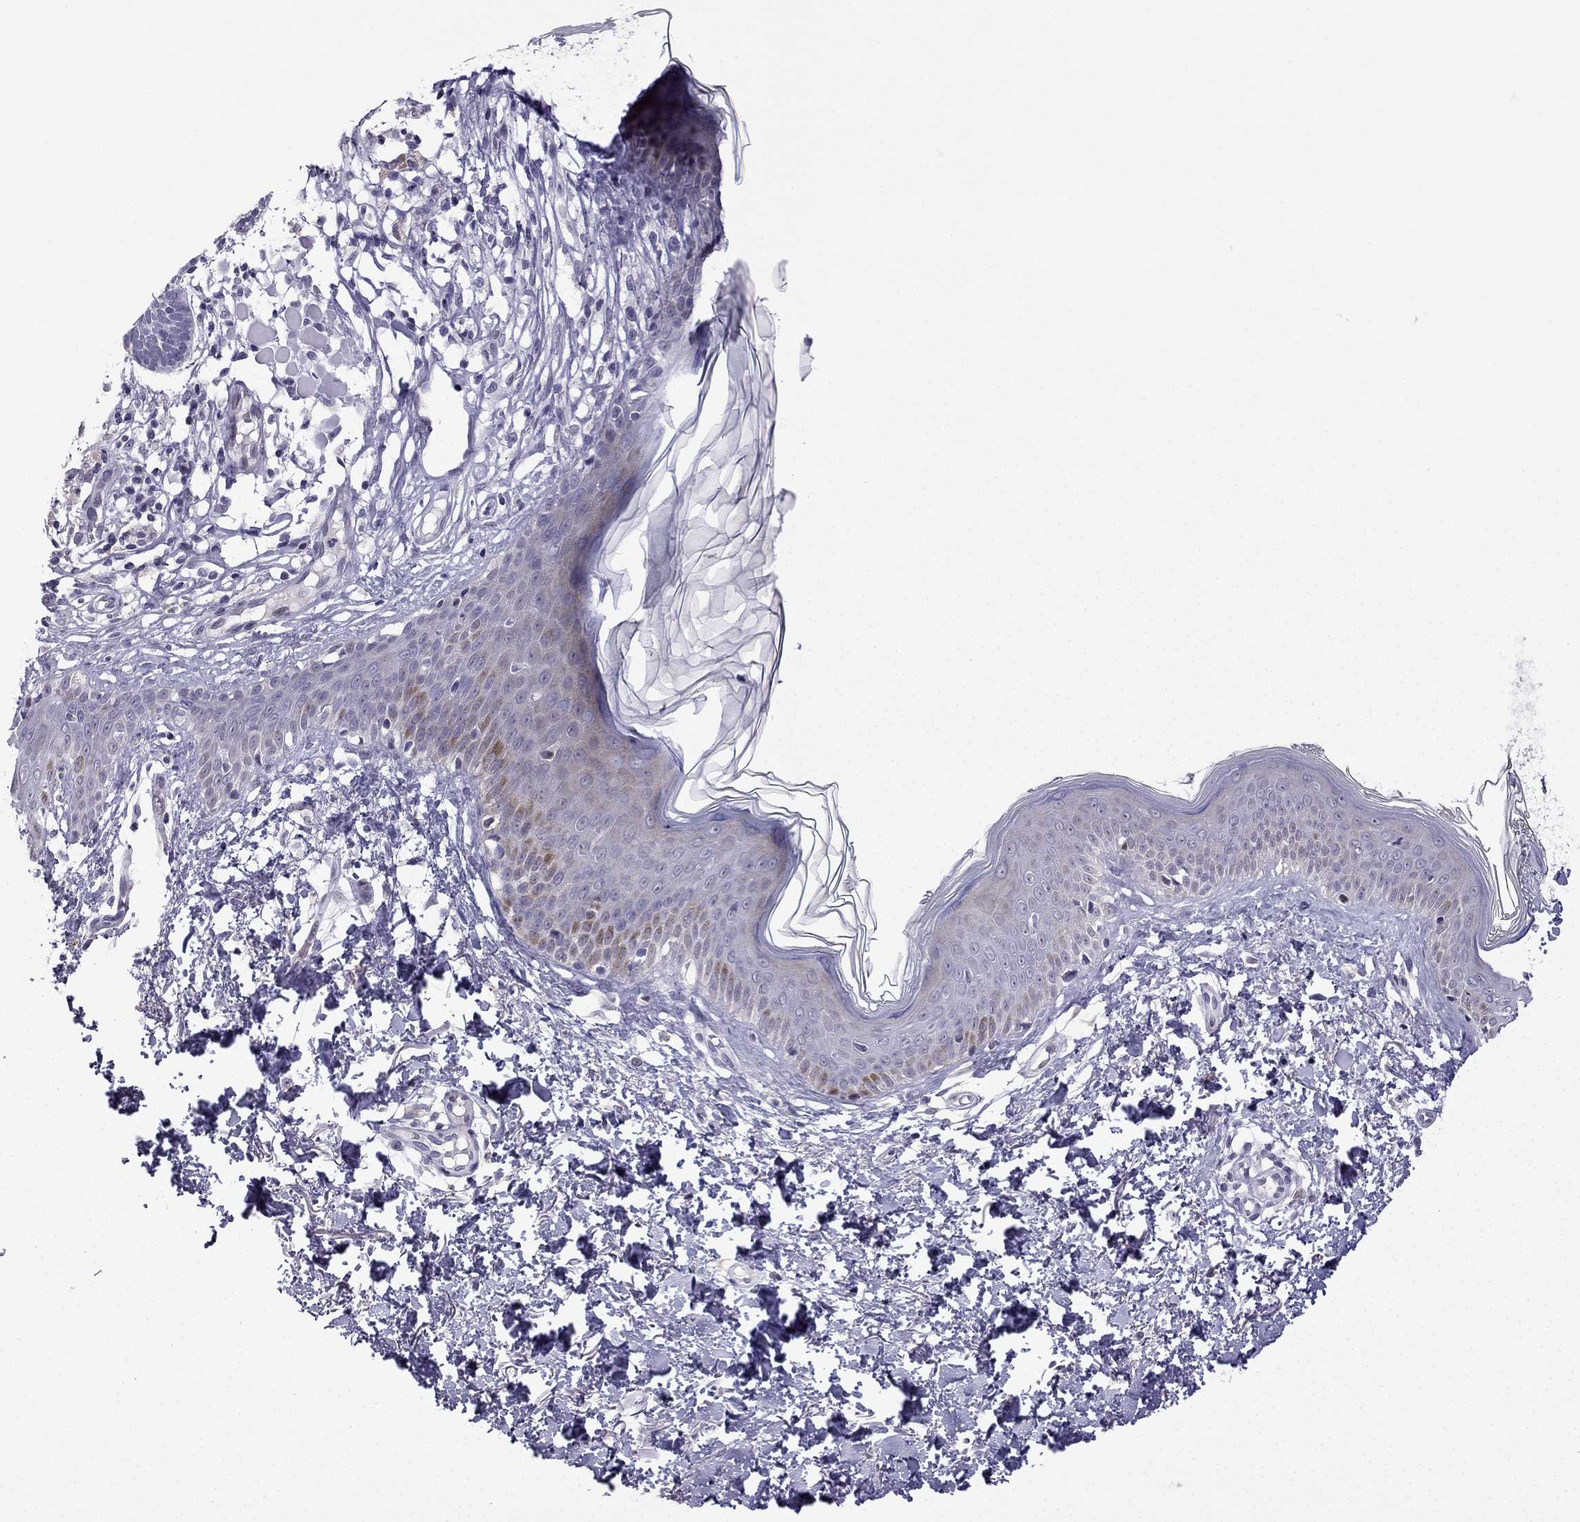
{"staining": {"intensity": "negative", "quantity": "none", "location": "none"}, "tissue": "skin cancer", "cell_type": "Tumor cells", "image_type": "cancer", "snomed": [{"axis": "morphology", "description": "Basal cell carcinoma"}, {"axis": "topography", "description": "Skin"}], "caption": "The immunohistochemistry (IHC) photomicrograph has no significant staining in tumor cells of skin cancer tissue.", "gene": "CFAP70", "patient": {"sex": "male", "age": 85}}